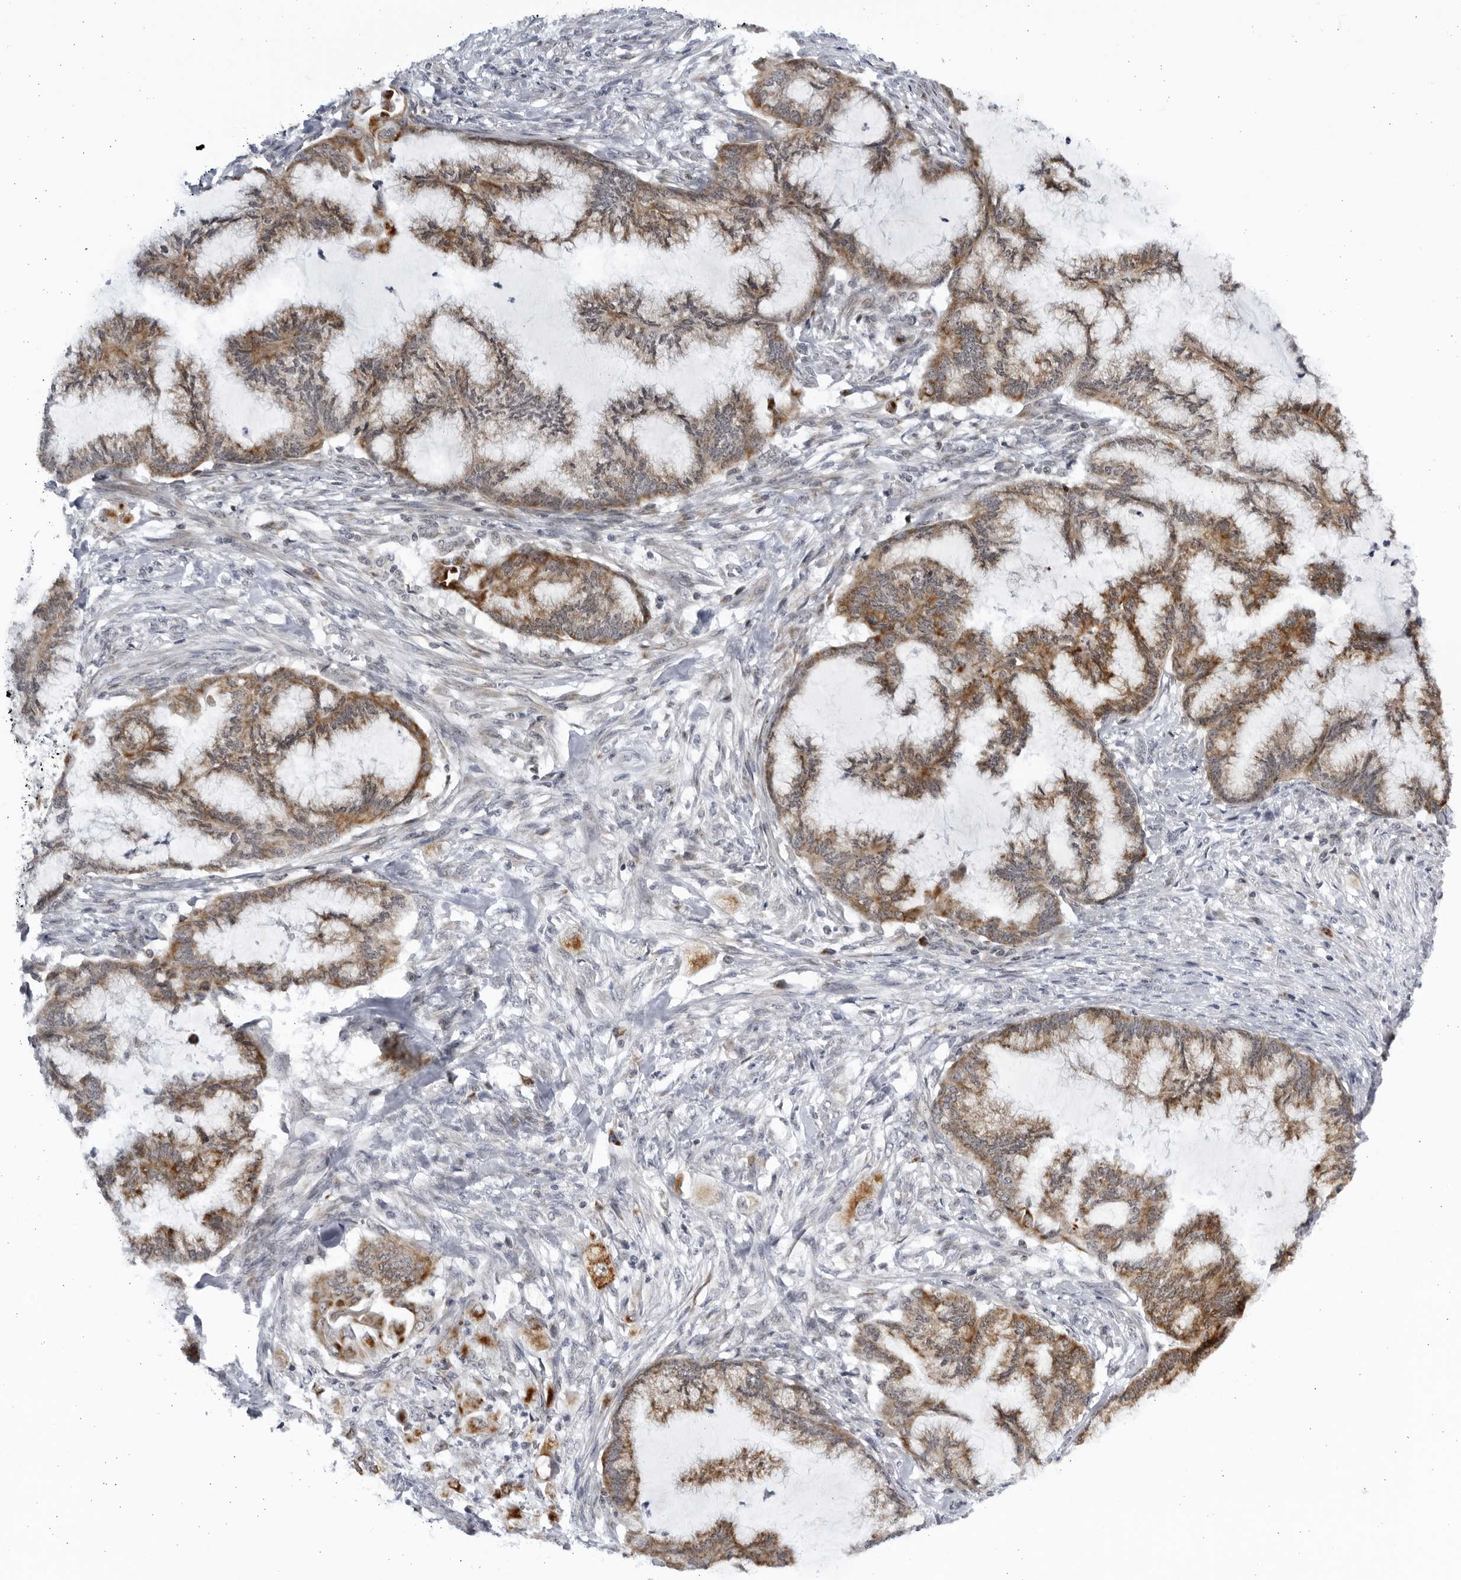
{"staining": {"intensity": "moderate", "quantity": ">75%", "location": "cytoplasmic/membranous"}, "tissue": "endometrial cancer", "cell_type": "Tumor cells", "image_type": "cancer", "snomed": [{"axis": "morphology", "description": "Adenocarcinoma, NOS"}, {"axis": "topography", "description": "Endometrium"}], "caption": "This is a photomicrograph of immunohistochemistry staining of endometrial cancer, which shows moderate expression in the cytoplasmic/membranous of tumor cells.", "gene": "SLC25A22", "patient": {"sex": "female", "age": 86}}